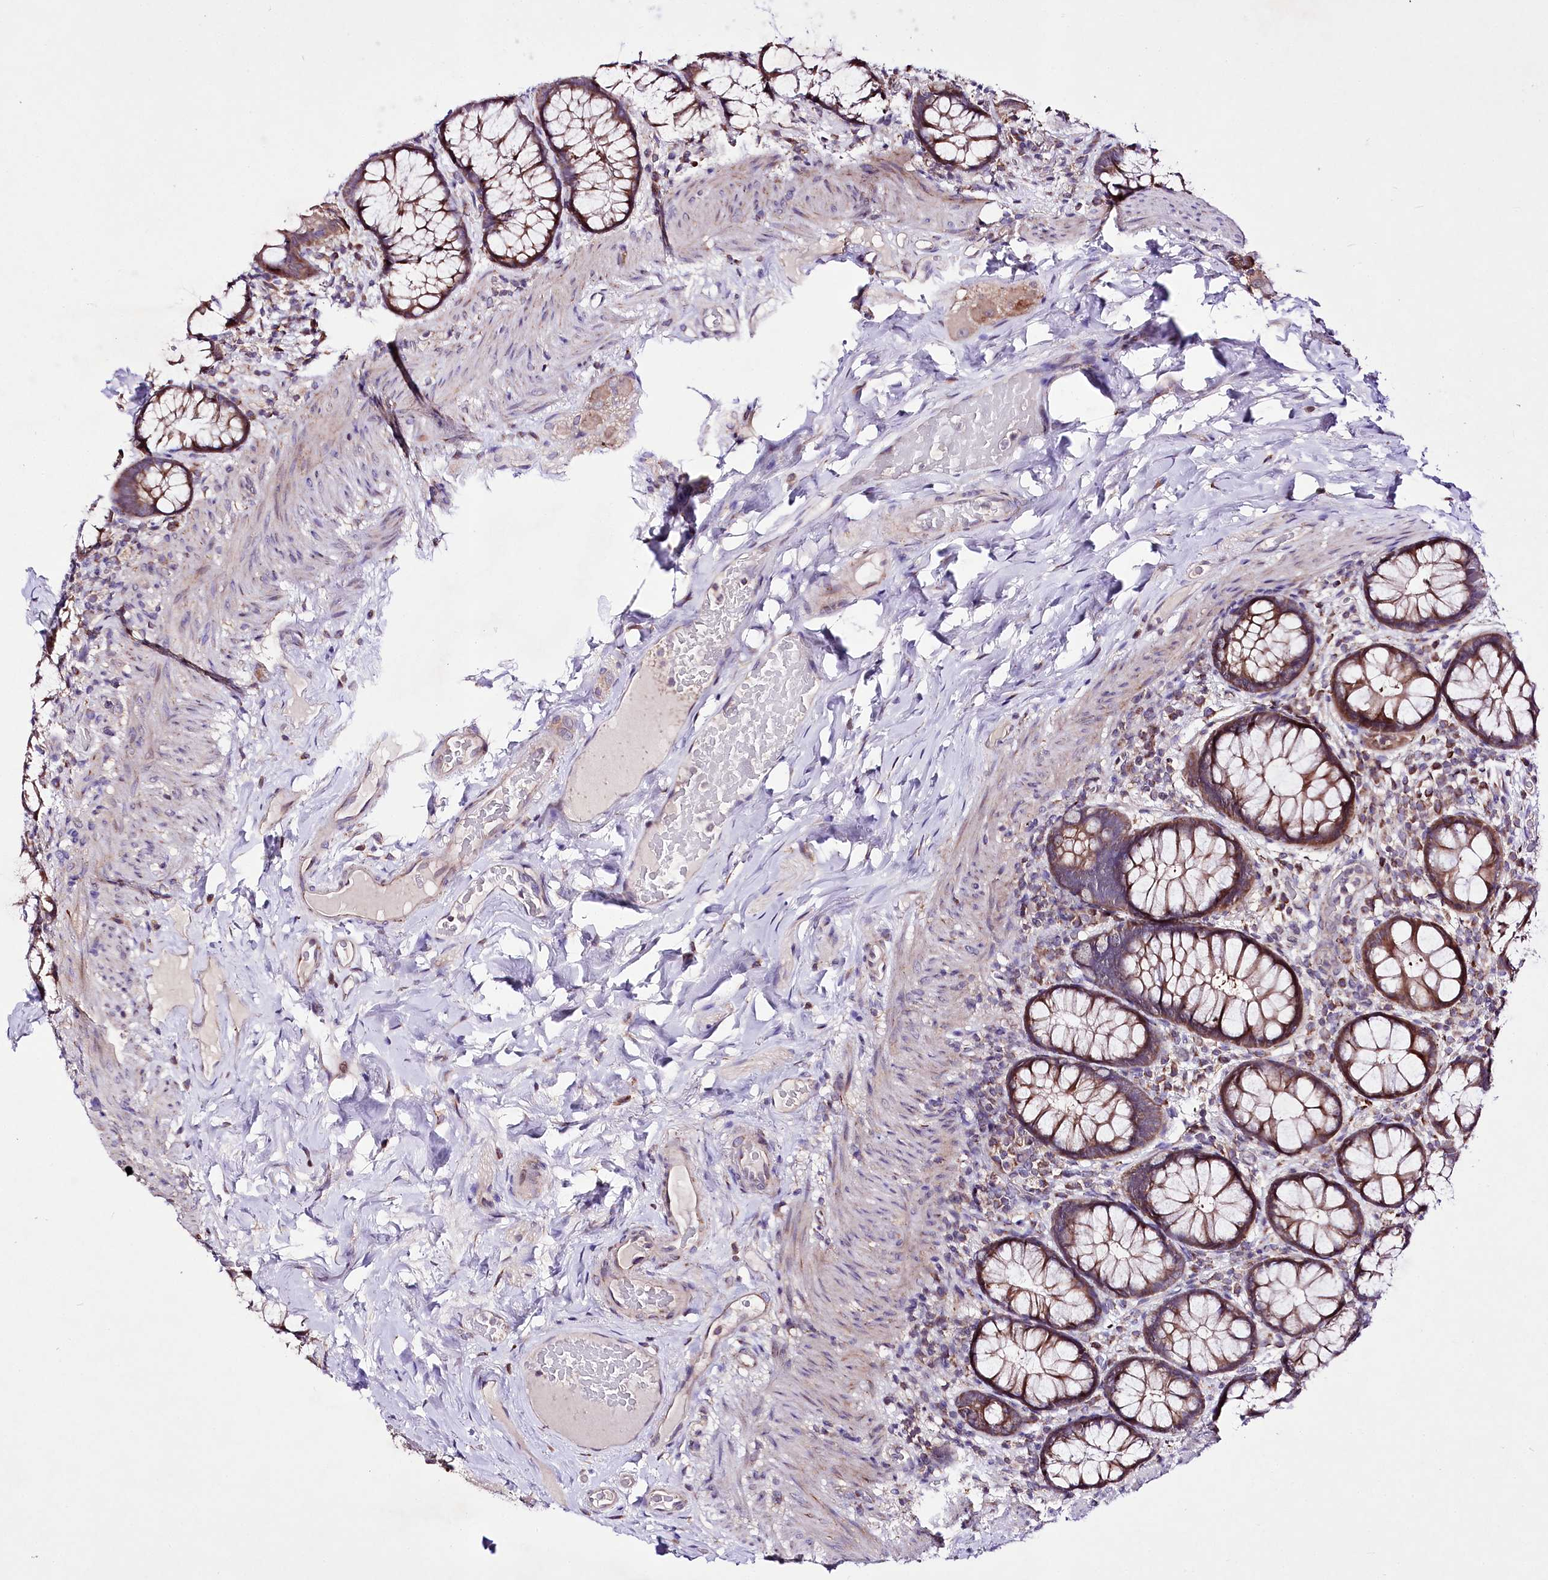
{"staining": {"intensity": "moderate", "quantity": ">75%", "location": "cytoplasmic/membranous"}, "tissue": "rectum", "cell_type": "Glandular cells", "image_type": "normal", "snomed": [{"axis": "morphology", "description": "Normal tissue, NOS"}, {"axis": "topography", "description": "Rectum"}], "caption": "Immunohistochemistry (IHC) histopathology image of unremarkable rectum stained for a protein (brown), which exhibits medium levels of moderate cytoplasmic/membranous positivity in approximately >75% of glandular cells.", "gene": "ATE1", "patient": {"sex": "male", "age": 83}}